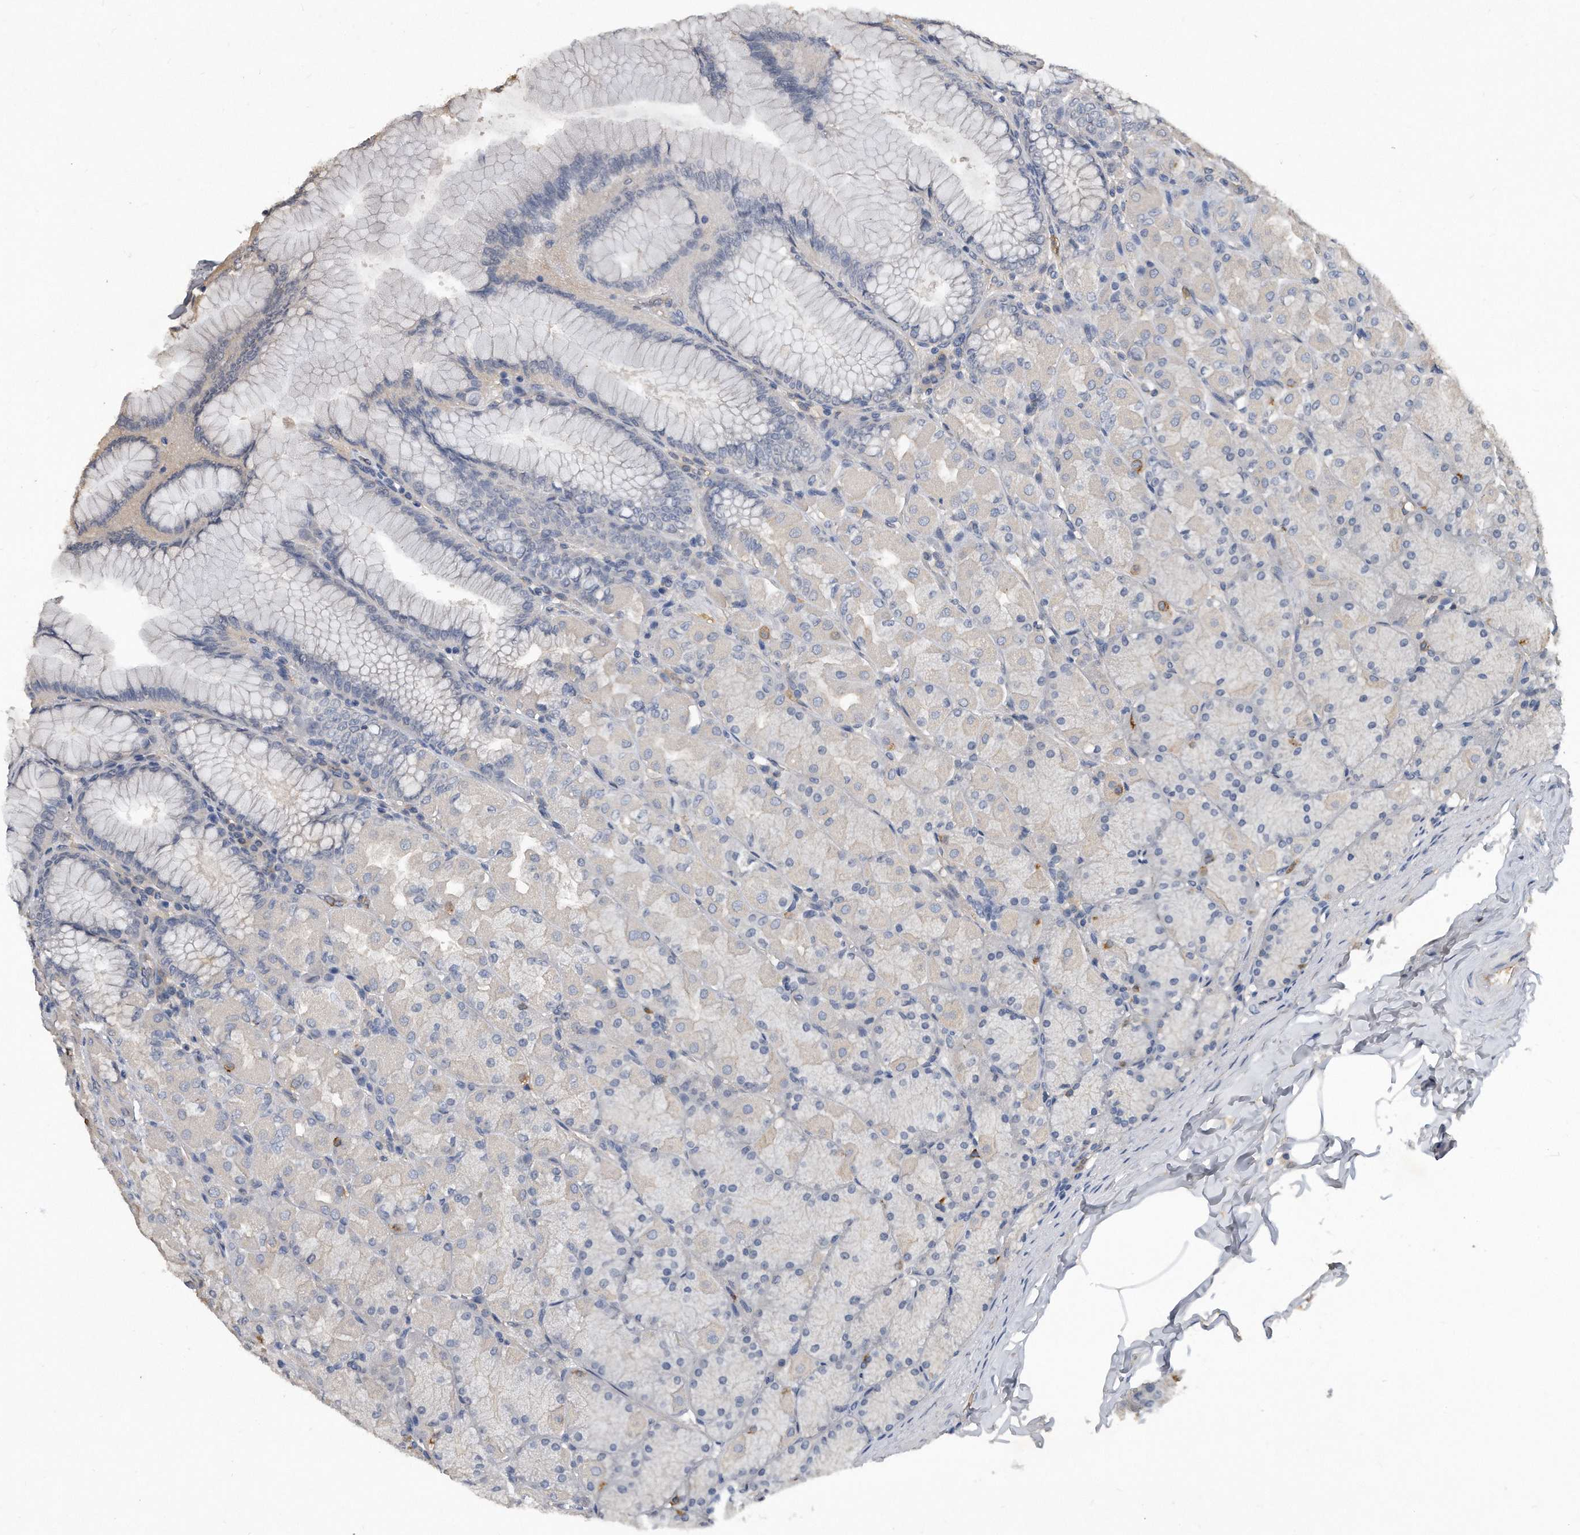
{"staining": {"intensity": "weak", "quantity": "<25%", "location": "cytoplasmic/membranous"}, "tissue": "stomach", "cell_type": "Glandular cells", "image_type": "normal", "snomed": [{"axis": "morphology", "description": "Normal tissue, NOS"}, {"axis": "topography", "description": "Stomach, upper"}], "caption": "Immunohistochemical staining of benign human stomach exhibits no significant expression in glandular cells.", "gene": "HOMER3", "patient": {"sex": "female", "age": 56}}